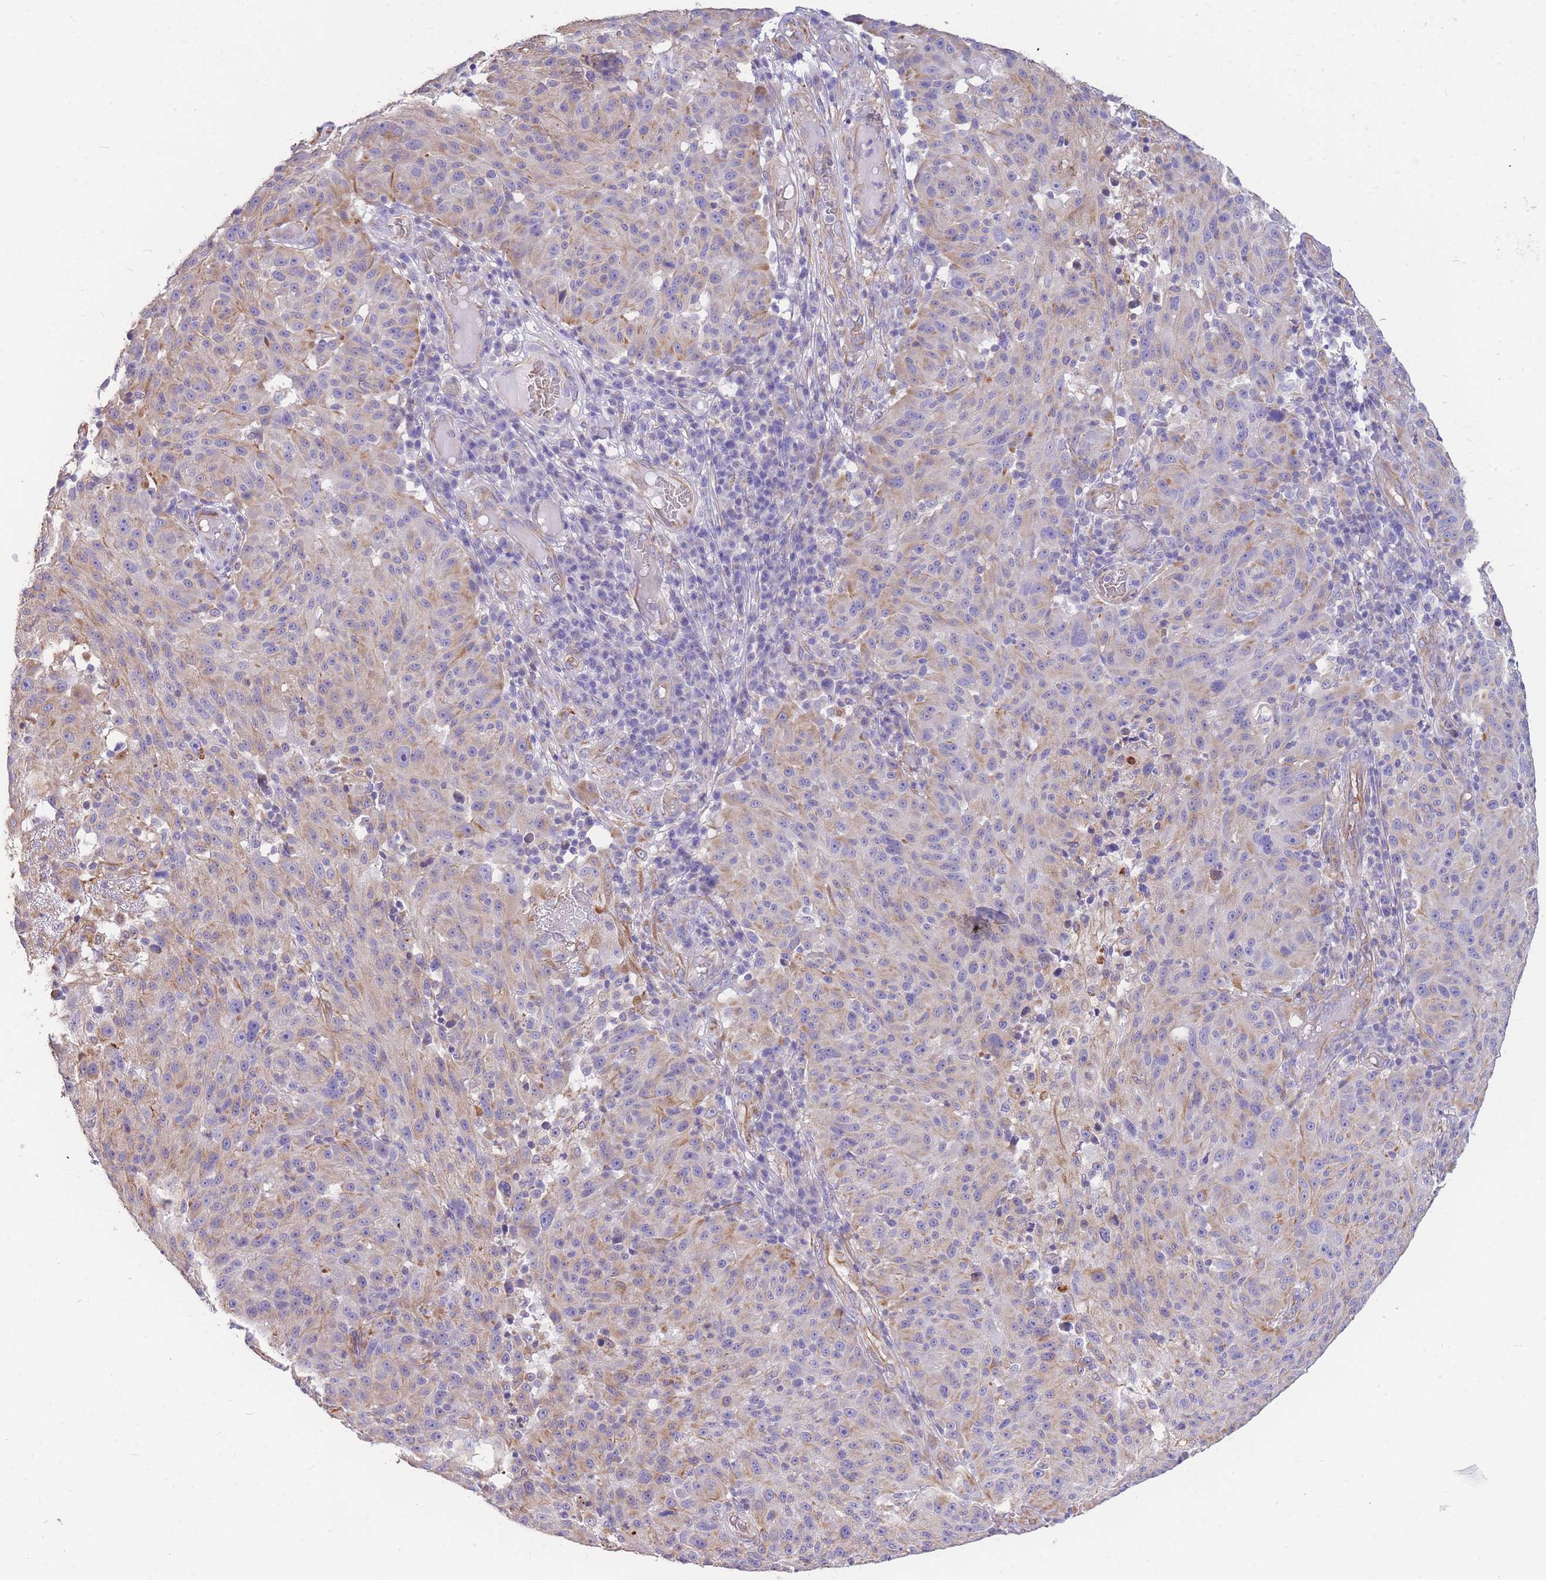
{"staining": {"intensity": "weak", "quantity": "25%-75%", "location": "cytoplasmic/membranous"}, "tissue": "melanoma", "cell_type": "Tumor cells", "image_type": "cancer", "snomed": [{"axis": "morphology", "description": "Malignant melanoma, NOS"}, {"axis": "topography", "description": "Skin"}], "caption": "Melanoma tissue exhibits weak cytoplasmic/membranous expression in approximately 25%-75% of tumor cells, visualized by immunohistochemistry.", "gene": "ANKRD53", "patient": {"sex": "male", "age": 53}}